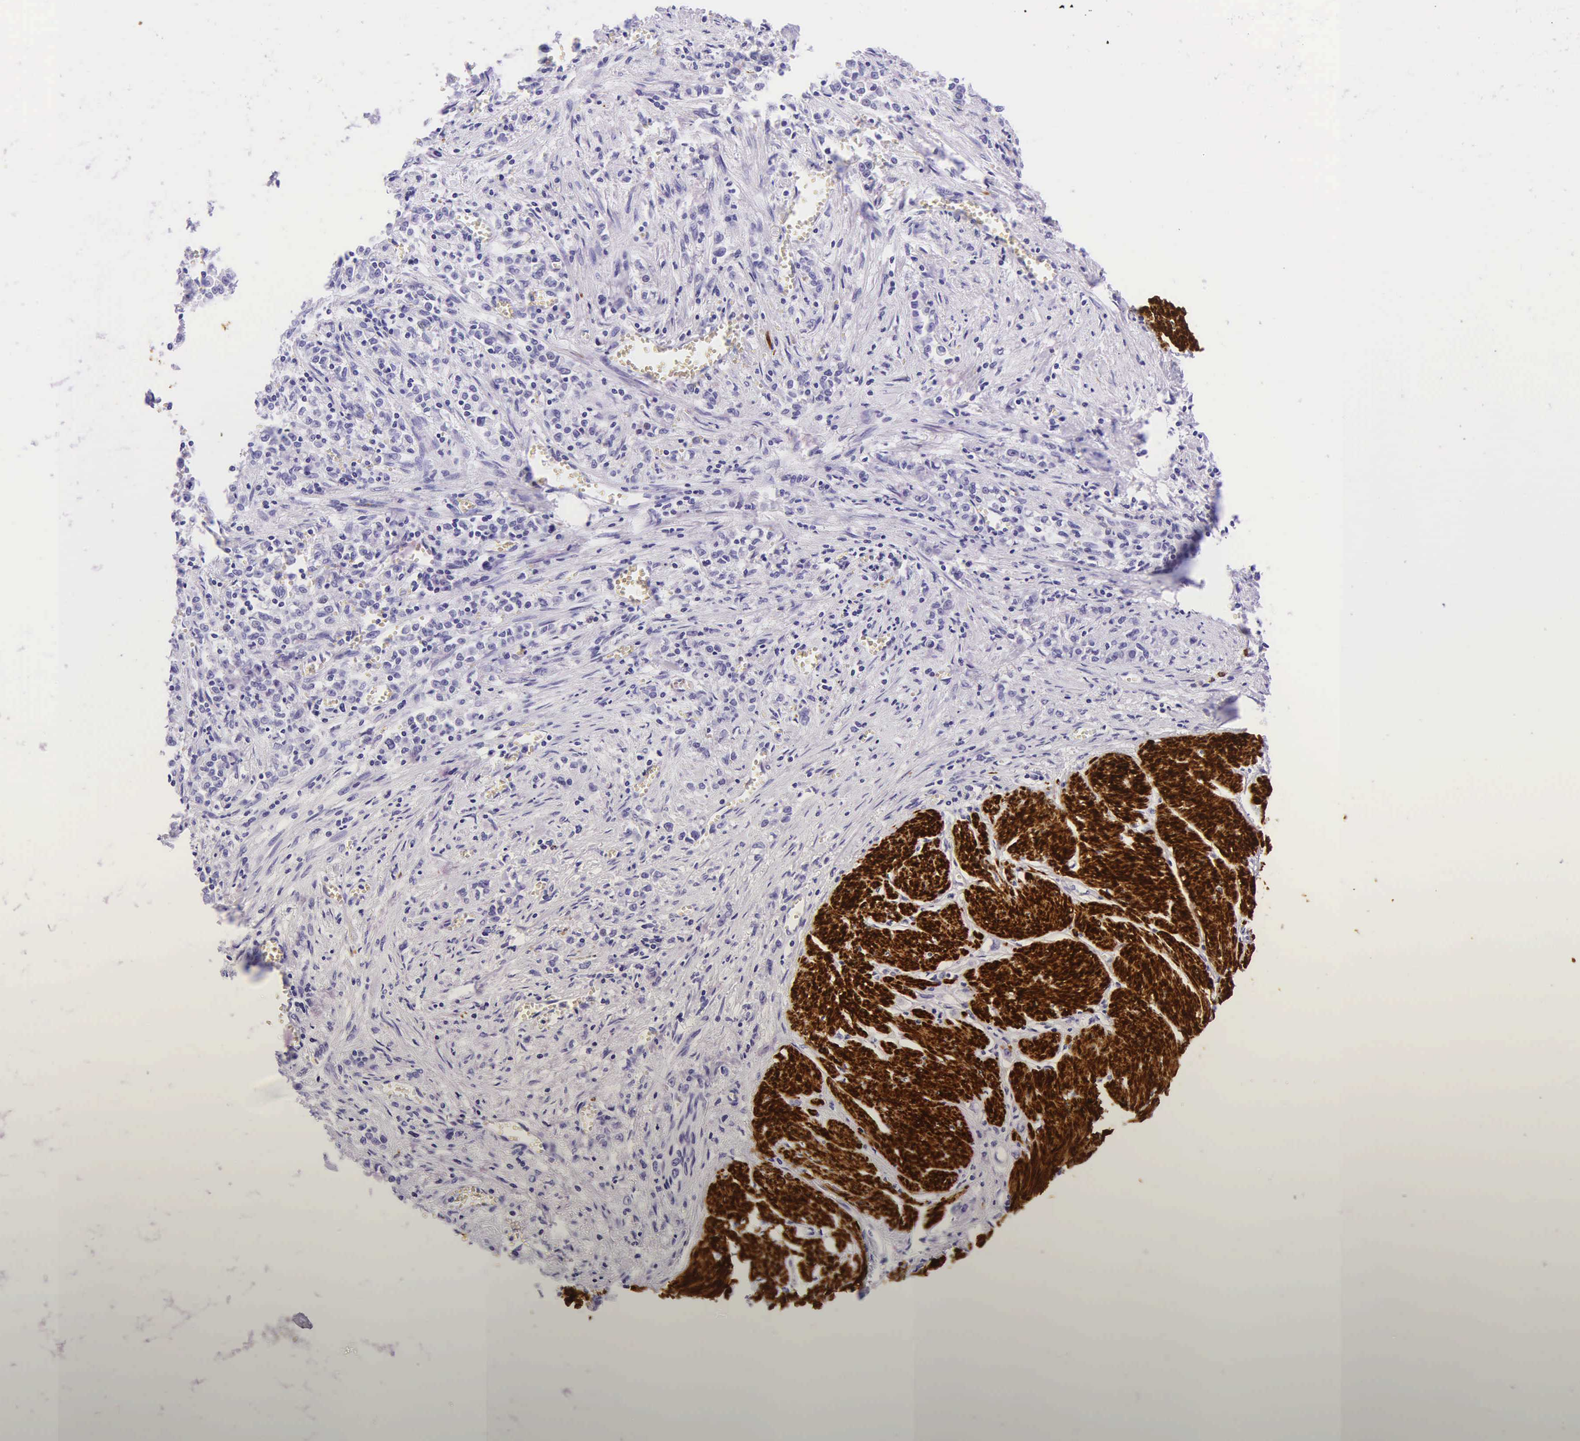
{"staining": {"intensity": "negative", "quantity": "none", "location": "none"}, "tissue": "stomach cancer", "cell_type": "Tumor cells", "image_type": "cancer", "snomed": [{"axis": "morphology", "description": "Adenocarcinoma, NOS"}, {"axis": "topography", "description": "Stomach"}], "caption": "Histopathology image shows no protein expression in tumor cells of stomach cancer tissue. (DAB immunohistochemistry (IHC), high magnification).", "gene": "DES", "patient": {"sex": "male", "age": 72}}